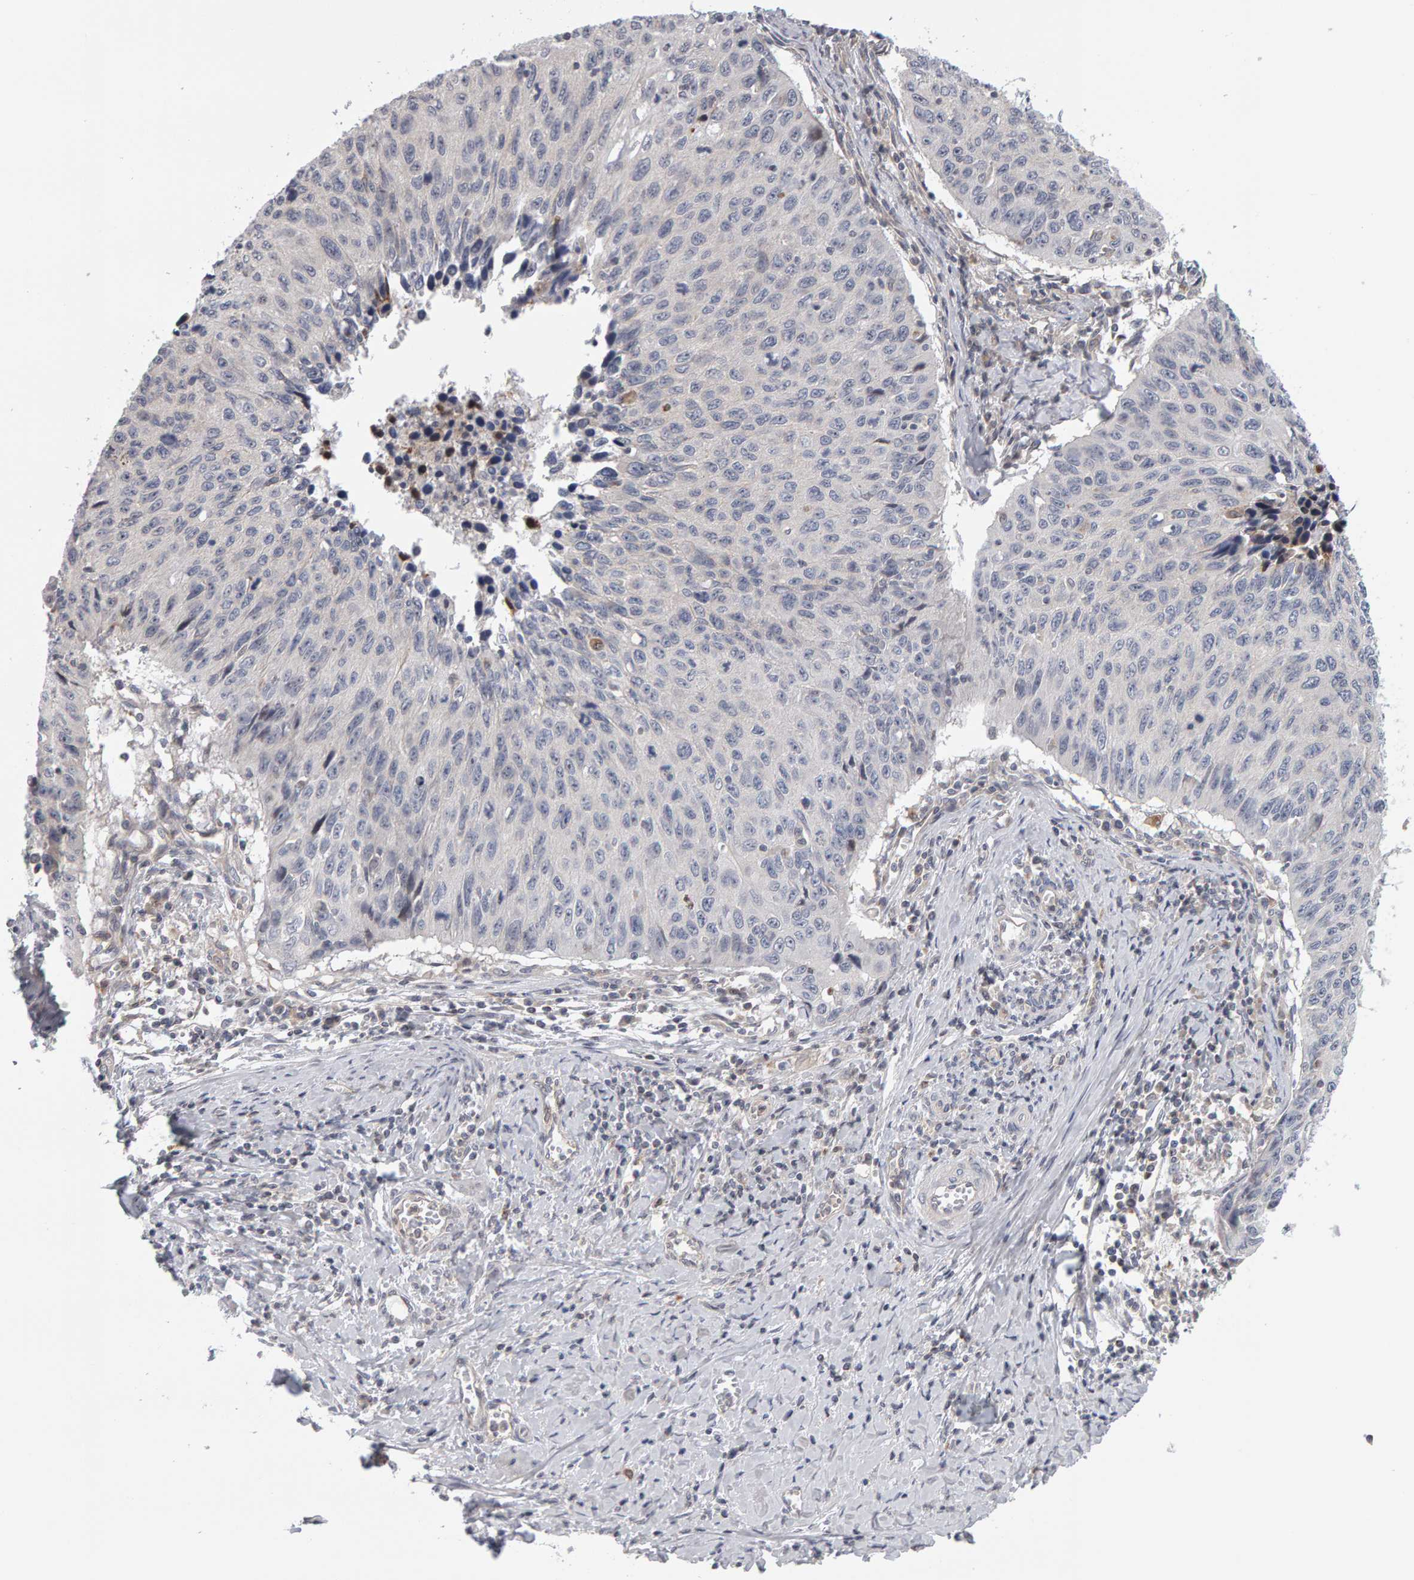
{"staining": {"intensity": "negative", "quantity": "none", "location": "none"}, "tissue": "cervical cancer", "cell_type": "Tumor cells", "image_type": "cancer", "snomed": [{"axis": "morphology", "description": "Squamous cell carcinoma, NOS"}, {"axis": "topography", "description": "Cervix"}], "caption": "Human squamous cell carcinoma (cervical) stained for a protein using IHC demonstrates no expression in tumor cells.", "gene": "MSRA", "patient": {"sex": "female", "age": 53}}